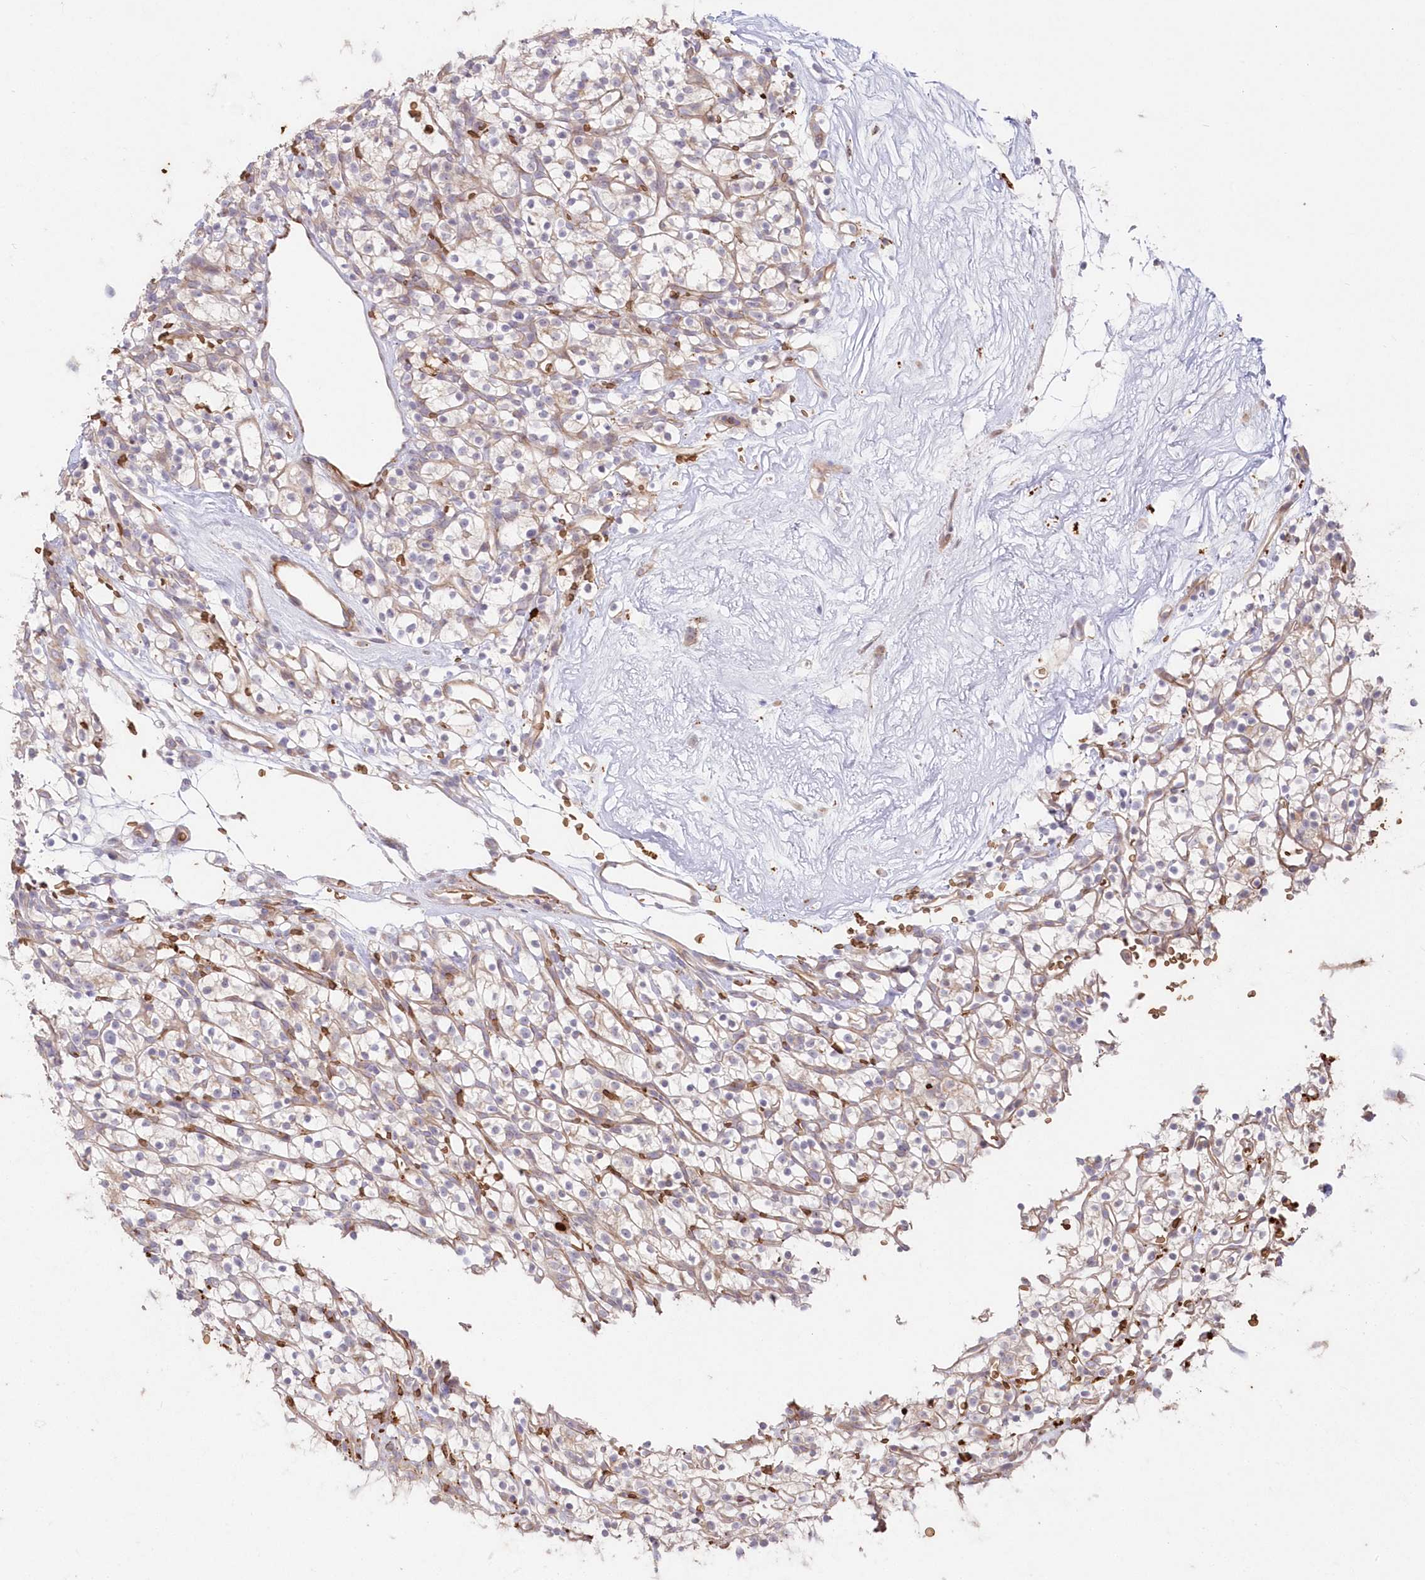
{"staining": {"intensity": "weak", "quantity": "25%-75%", "location": "cytoplasmic/membranous"}, "tissue": "renal cancer", "cell_type": "Tumor cells", "image_type": "cancer", "snomed": [{"axis": "morphology", "description": "Adenocarcinoma, NOS"}, {"axis": "topography", "description": "Kidney"}], "caption": "A low amount of weak cytoplasmic/membranous positivity is present in about 25%-75% of tumor cells in adenocarcinoma (renal) tissue. (DAB IHC, brown staining for protein, blue staining for nuclei).", "gene": "SERINC1", "patient": {"sex": "female", "age": 57}}